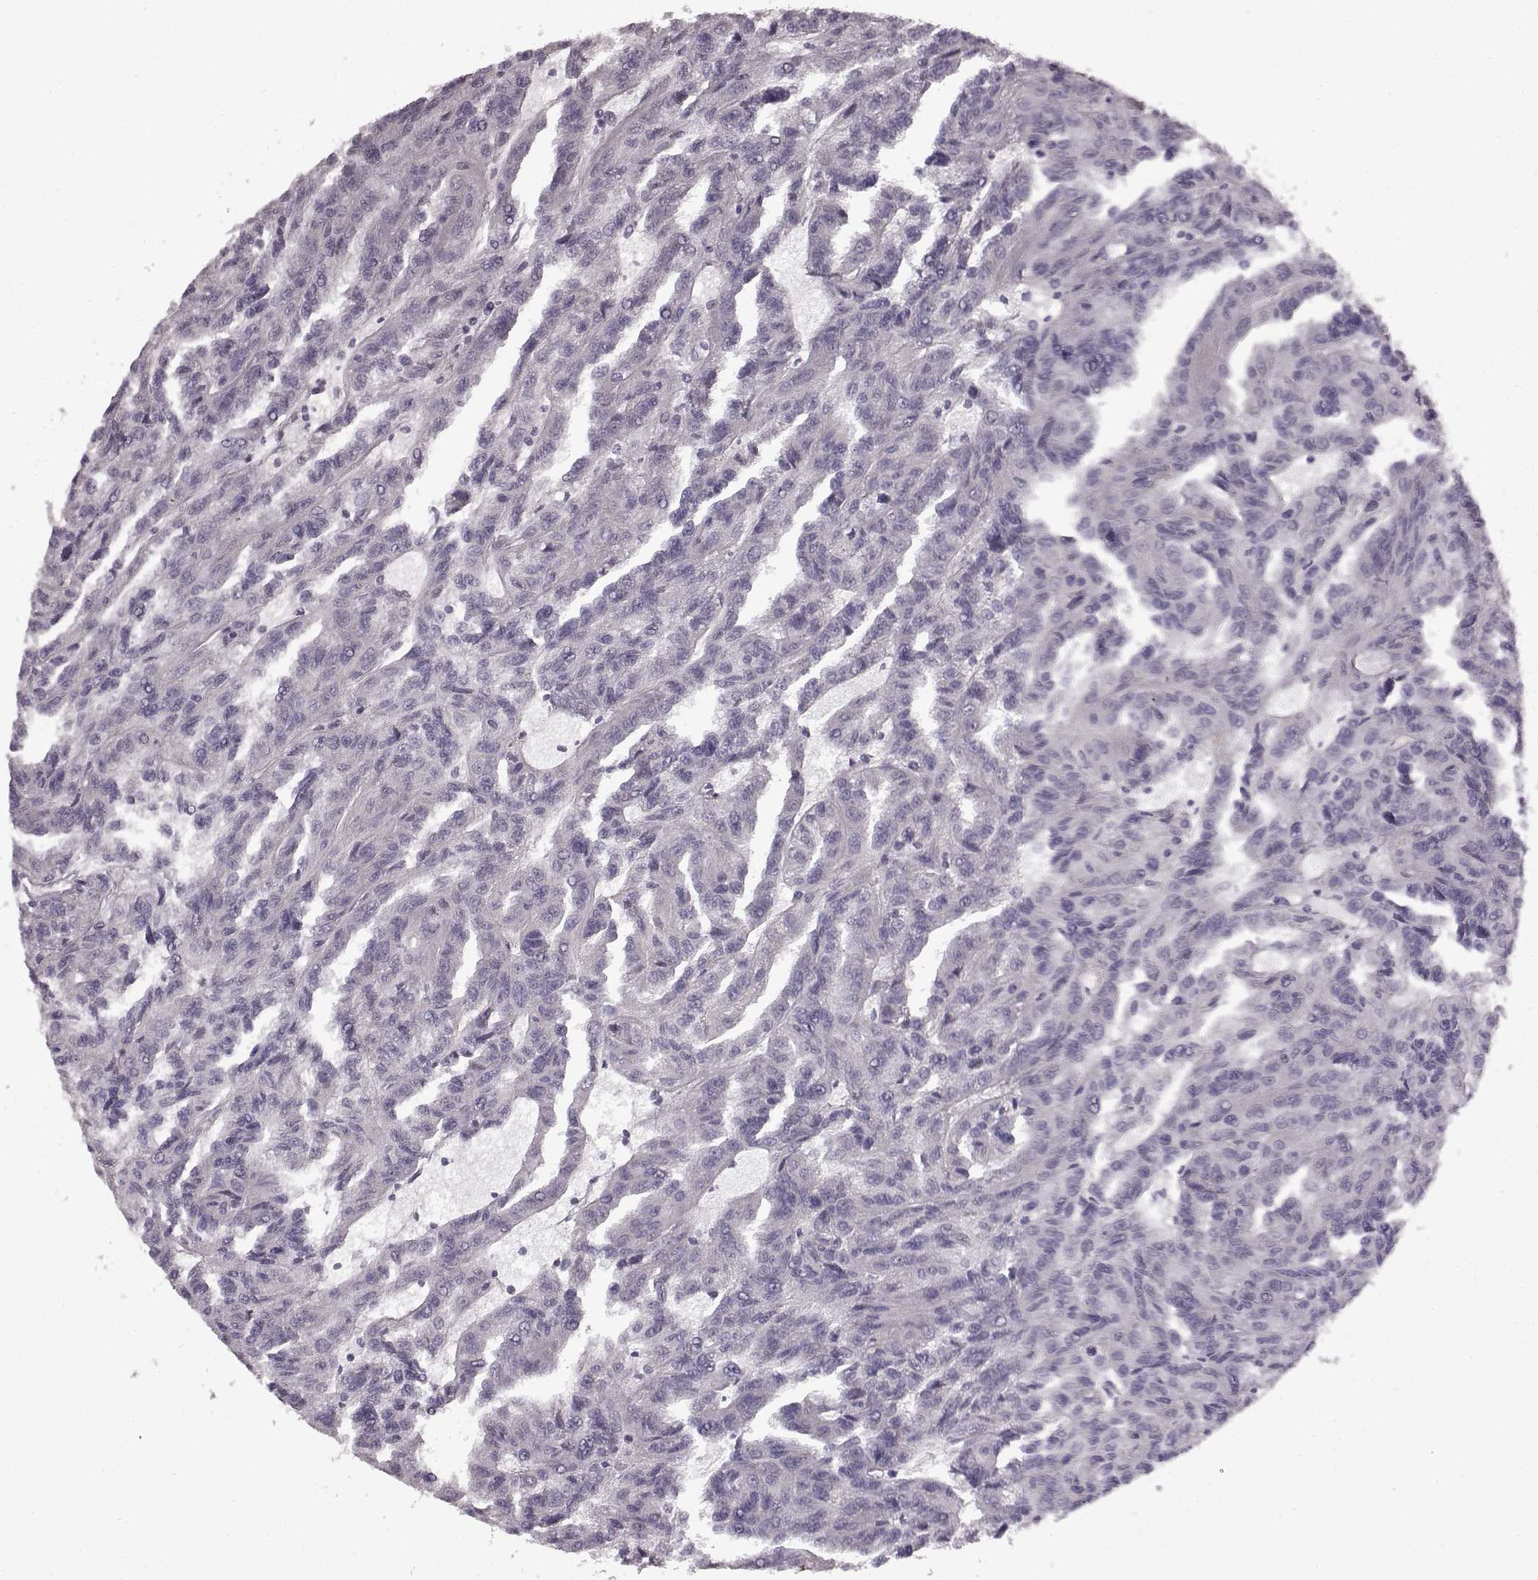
{"staining": {"intensity": "negative", "quantity": "none", "location": "none"}, "tissue": "renal cancer", "cell_type": "Tumor cells", "image_type": "cancer", "snomed": [{"axis": "morphology", "description": "Adenocarcinoma, NOS"}, {"axis": "topography", "description": "Kidney"}], "caption": "A high-resolution micrograph shows immunohistochemistry (IHC) staining of renal cancer (adenocarcinoma), which shows no significant staining in tumor cells.", "gene": "SLCO3A1", "patient": {"sex": "male", "age": 79}}